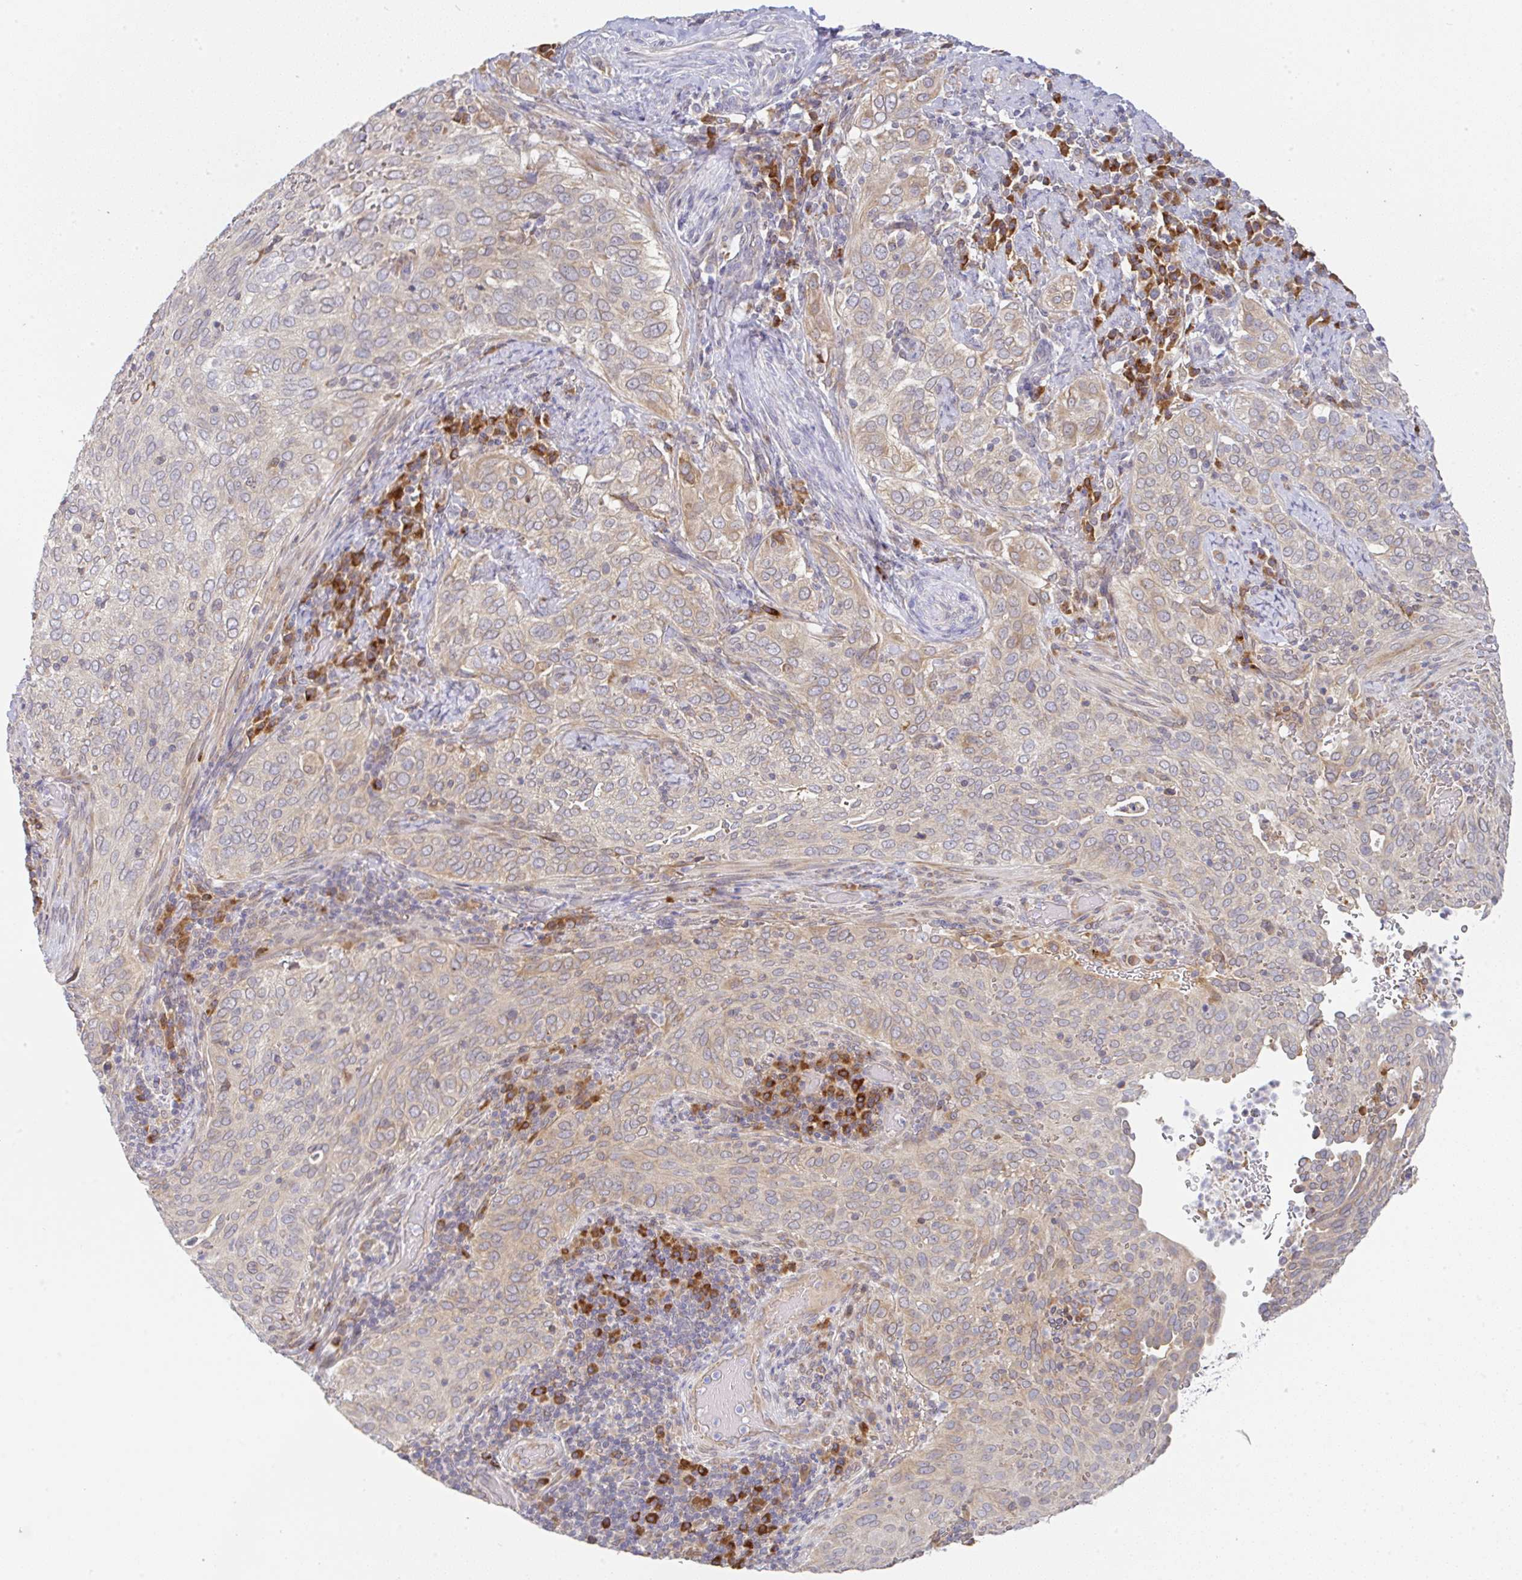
{"staining": {"intensity": "moderate", "quantity": "<25%", "location": "cytoplasmic/membranous"}, "tissue": "cervical cancer", "cell_type": "Tumor cells", "image_type": "cancer", "snomed": [{"axis": "morphology", "description": "Squamous cell carcinoma, NOS"}, {"axis": "topography", "description": "Cervix"}], "caption": "A photomicrograph of cervical cancer stained for a protein exhibits moderate cytoplasmic/membranous brown staining in tumor cells. The staining is performed using DAB (3,3'-diaminobenzidine) brown chromogen to label protein expression. The nuclei are counter-stained blue using hematoxylin.", "gene": "DERL2", "patient": {"sex": "female", "age": 38}}